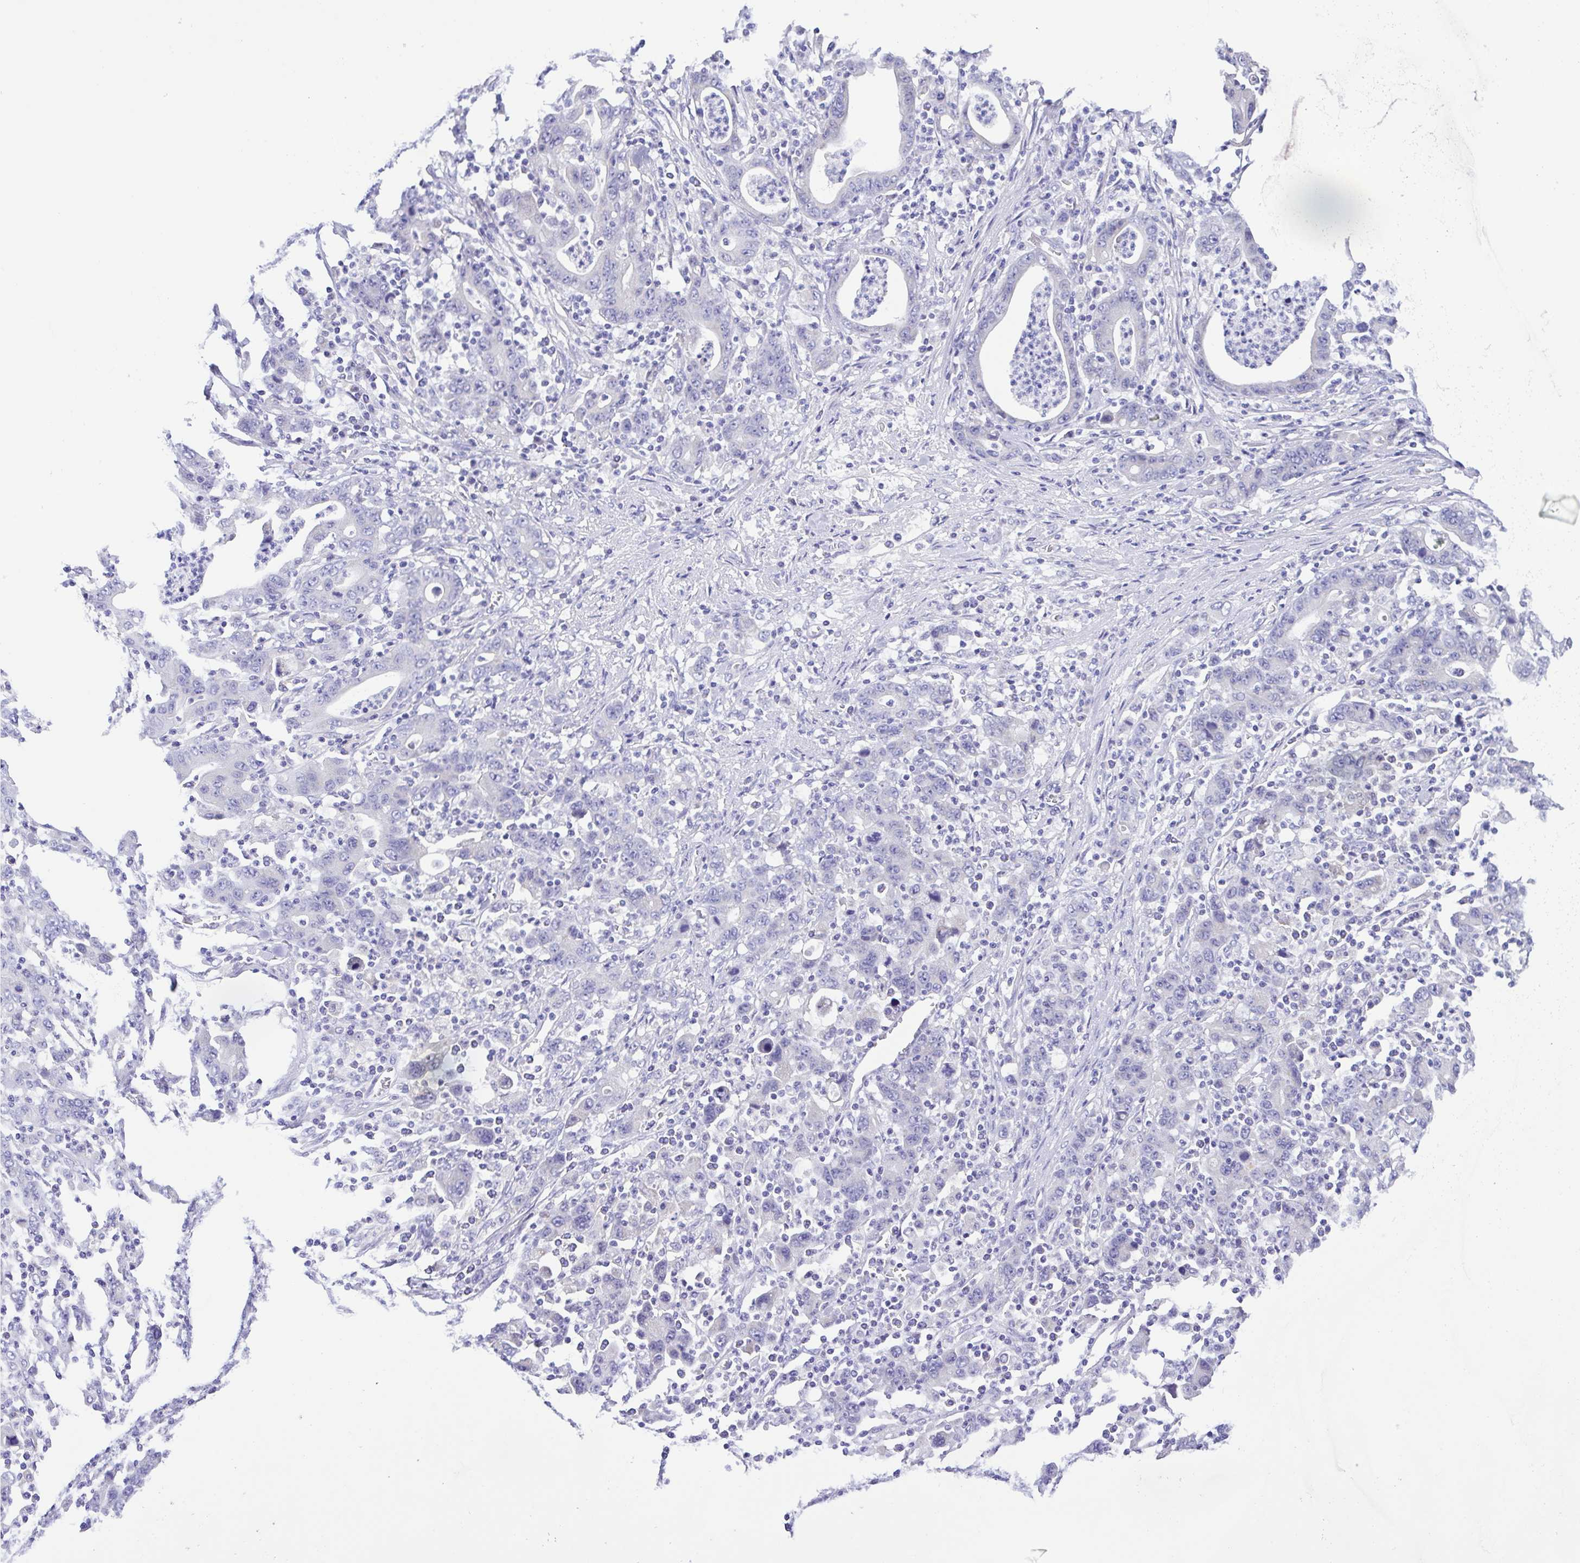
{"staining": {"intensity": "negative", "quantity": "none", "location": "none"}, "tissue": "stomach cancer", "cell_type": "Tumor cells", "image_type": "cancer", "snomed": [{"axis": "morphology", "description": "Adenocarcinoma, NOS"}, {"axis": "topography", "description": "Stomach, upper"}], "caption": "A histopathology image of human stomach cancer (adenocarcinoma) is negative for staining in tumor cells.", "gene": "CD72", "patient": {"sex": "male", "age": 69}}